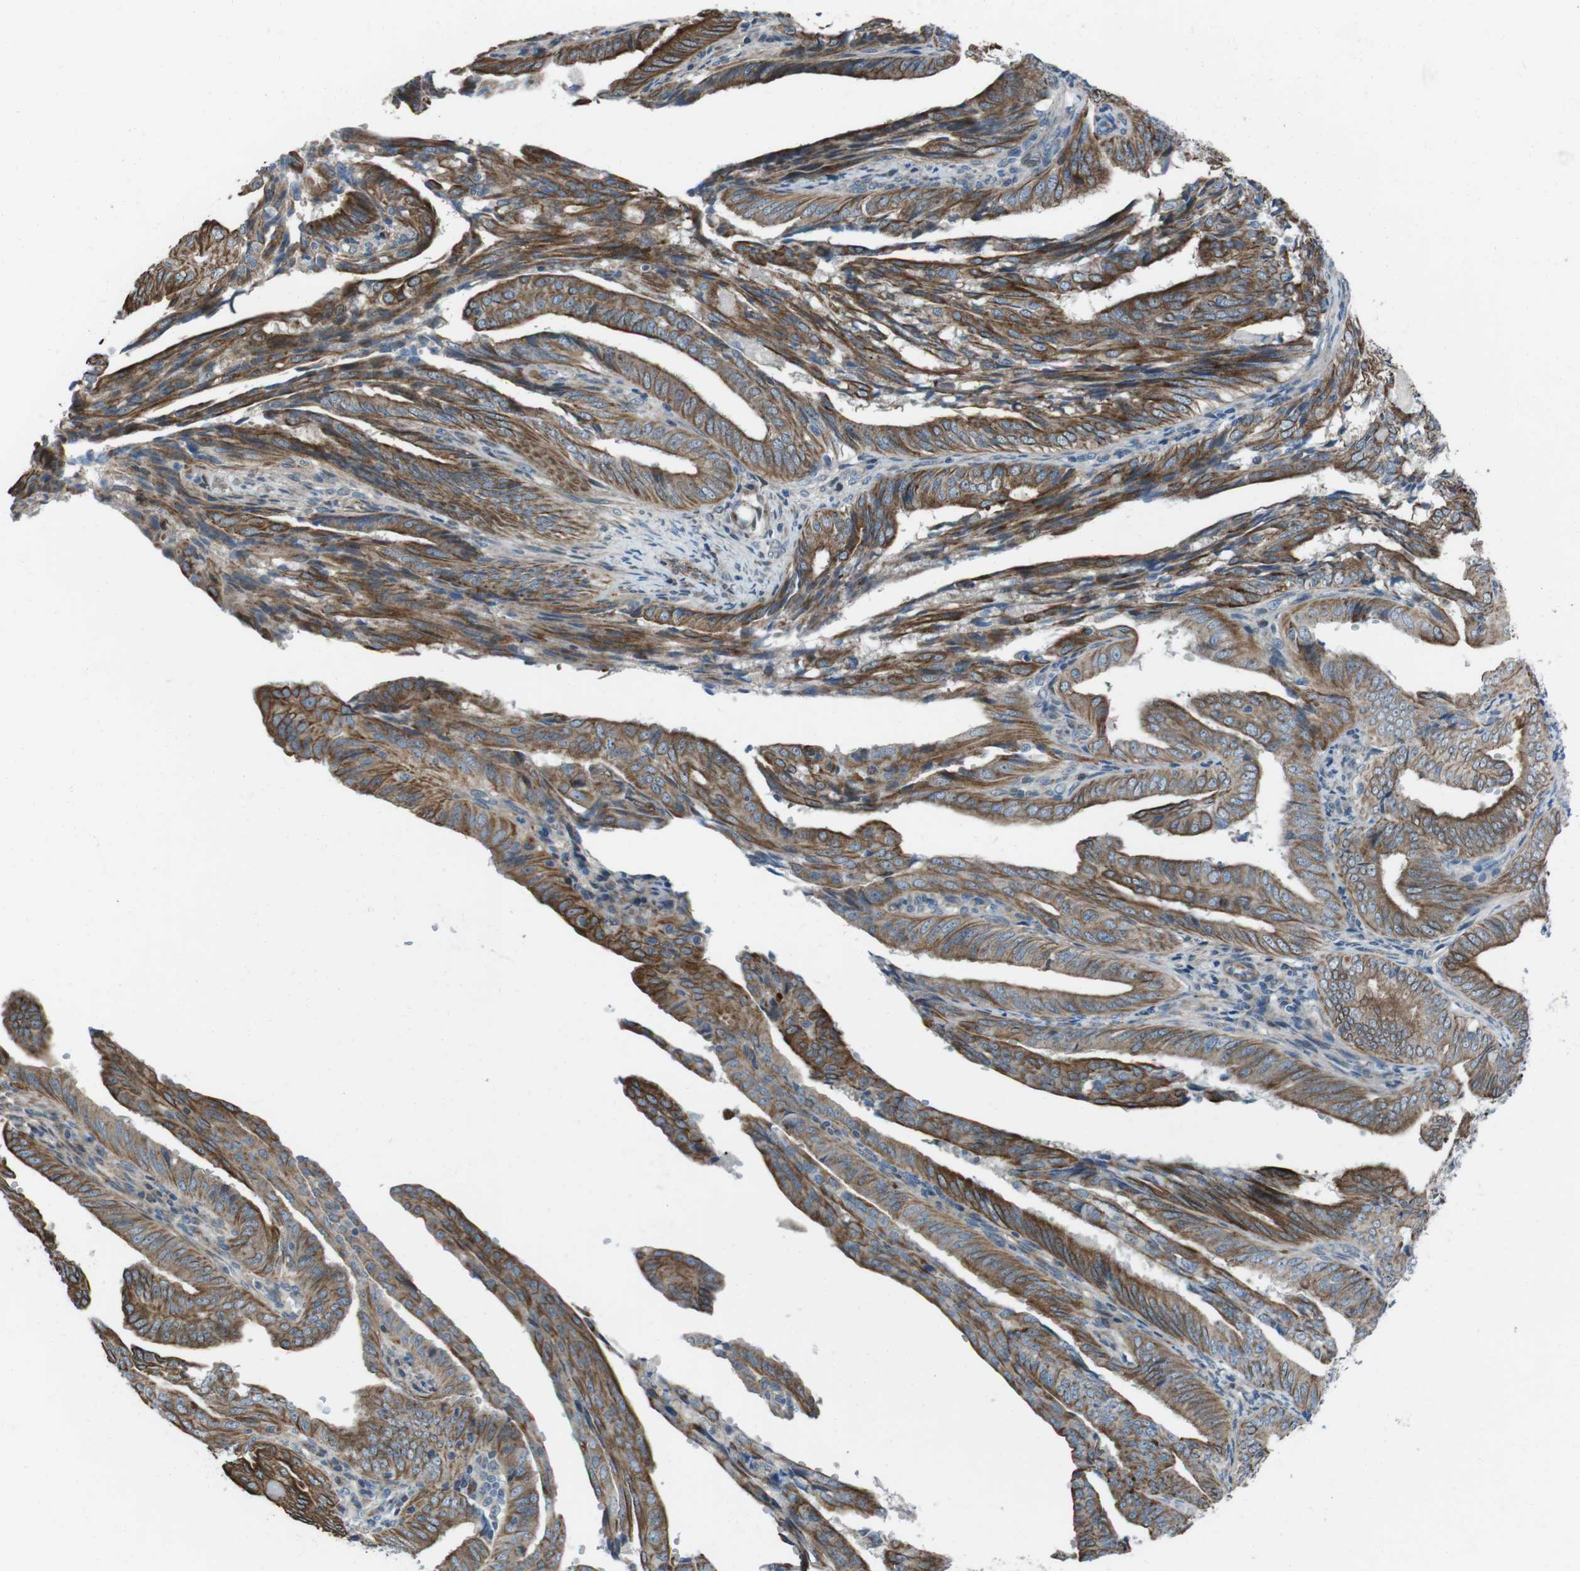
{"staining": {"intensity": "moderate", "quantity": ">75%", "location": "cytoplasmic/membranous"}, "tissue": "endometrial cancer", "cell_type": "Tumor cells", "image_type": "cancer", "snomed": [{"axis": "morphology", "description": "Adenocarcinoma, NOS"}, {"axis": "topography", "description": "Endometrium"}], "caption": "Adenocarcinoma (endometrial) stained with a protein marker demonstrates moderate staining in tumor cells.", "gene": "FAM174B", "patient": {"sex": "female", "age": 58}}